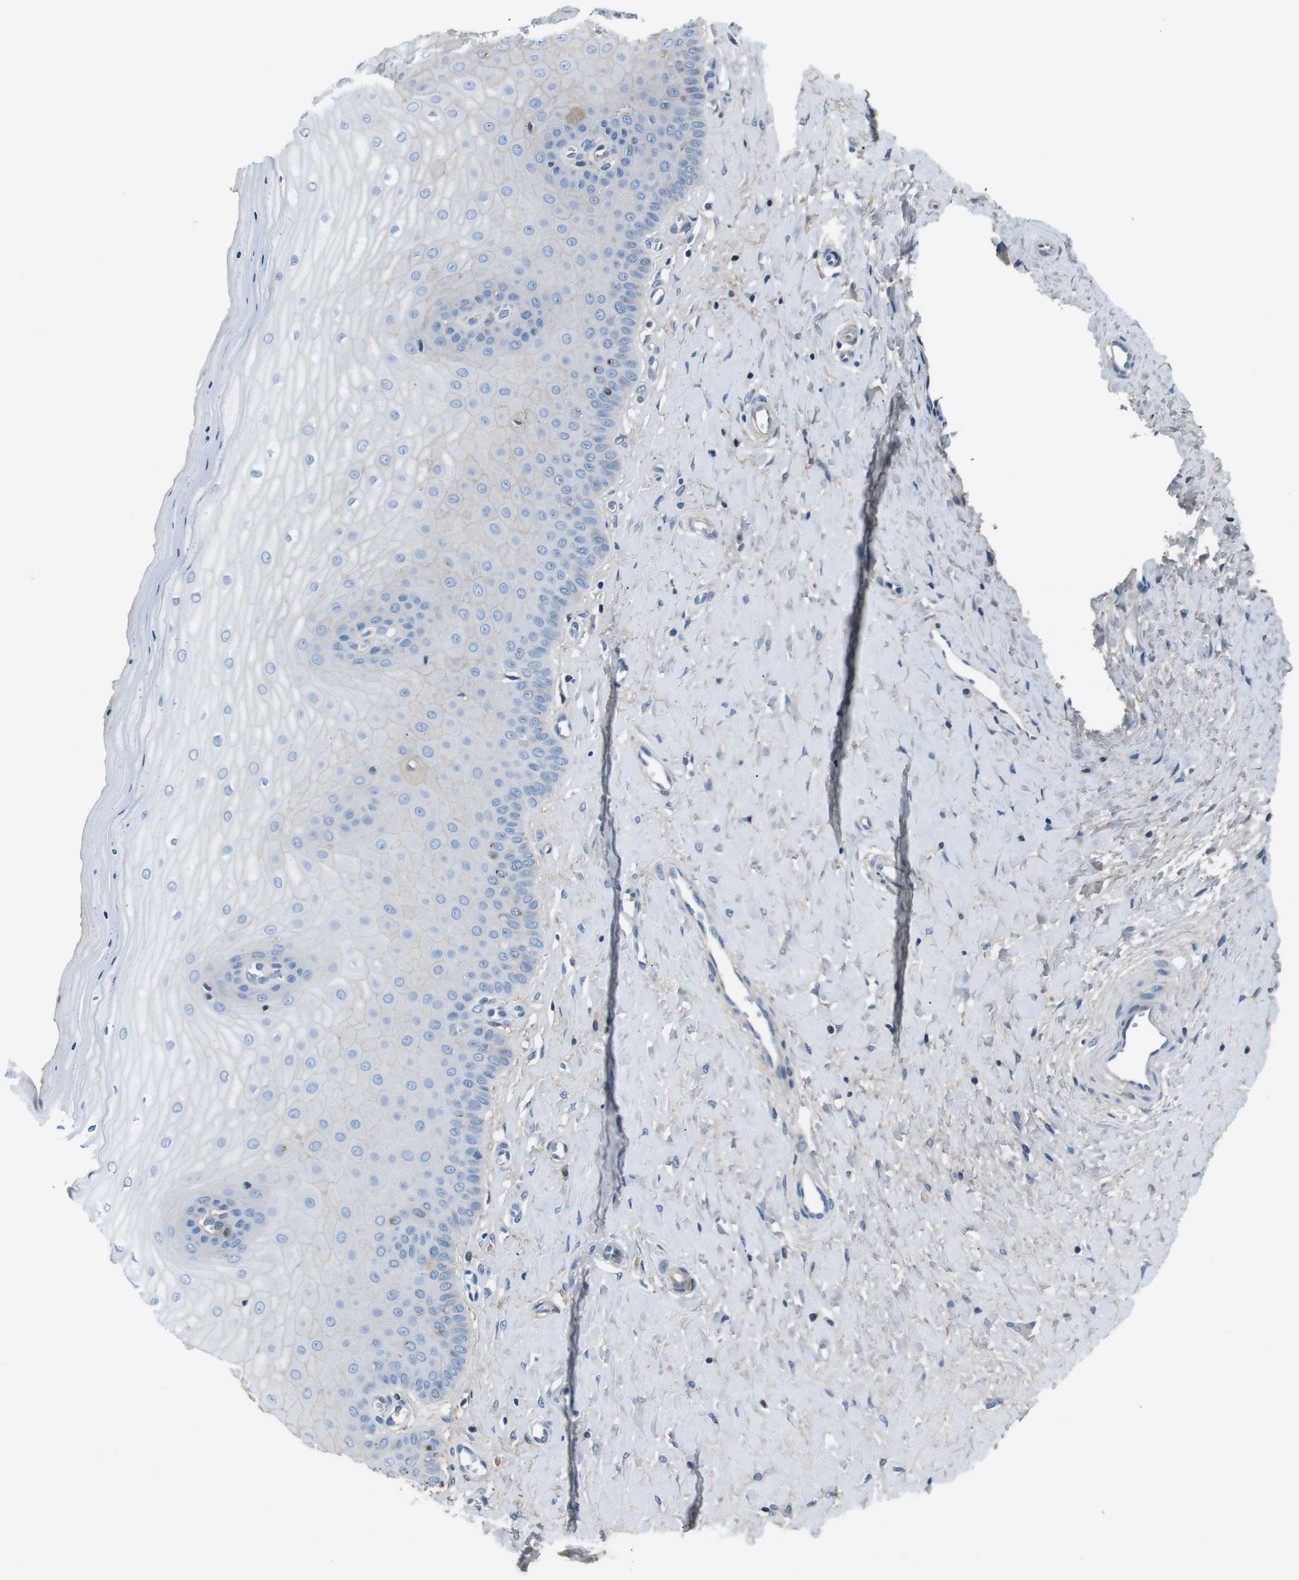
{"staining": {"intensity": "negative", "quantity": "none", "location": "none"}, "tissue": "cervix", "cell_type": "Glandular cells", "image_type": "normal", "snomed": [{"axis": "morphology", "description": "Normal tissue, NOS"}, {"axis": "topography", "description": "Cervix"}], "caption": "This image is of unremarkable cervix stained with immunohistochemistry (IHC) to label a protein in brown with the nuclei are counter-stained blue. There is no positivity in glandular cells. (DAB (3,3'-diaminobenzidine) immunohistochemistry (IHC) visualized using brightfield microscopy, high magnification).", "gene": "LEP", "patient": {"sex": "female", "age": 55}}